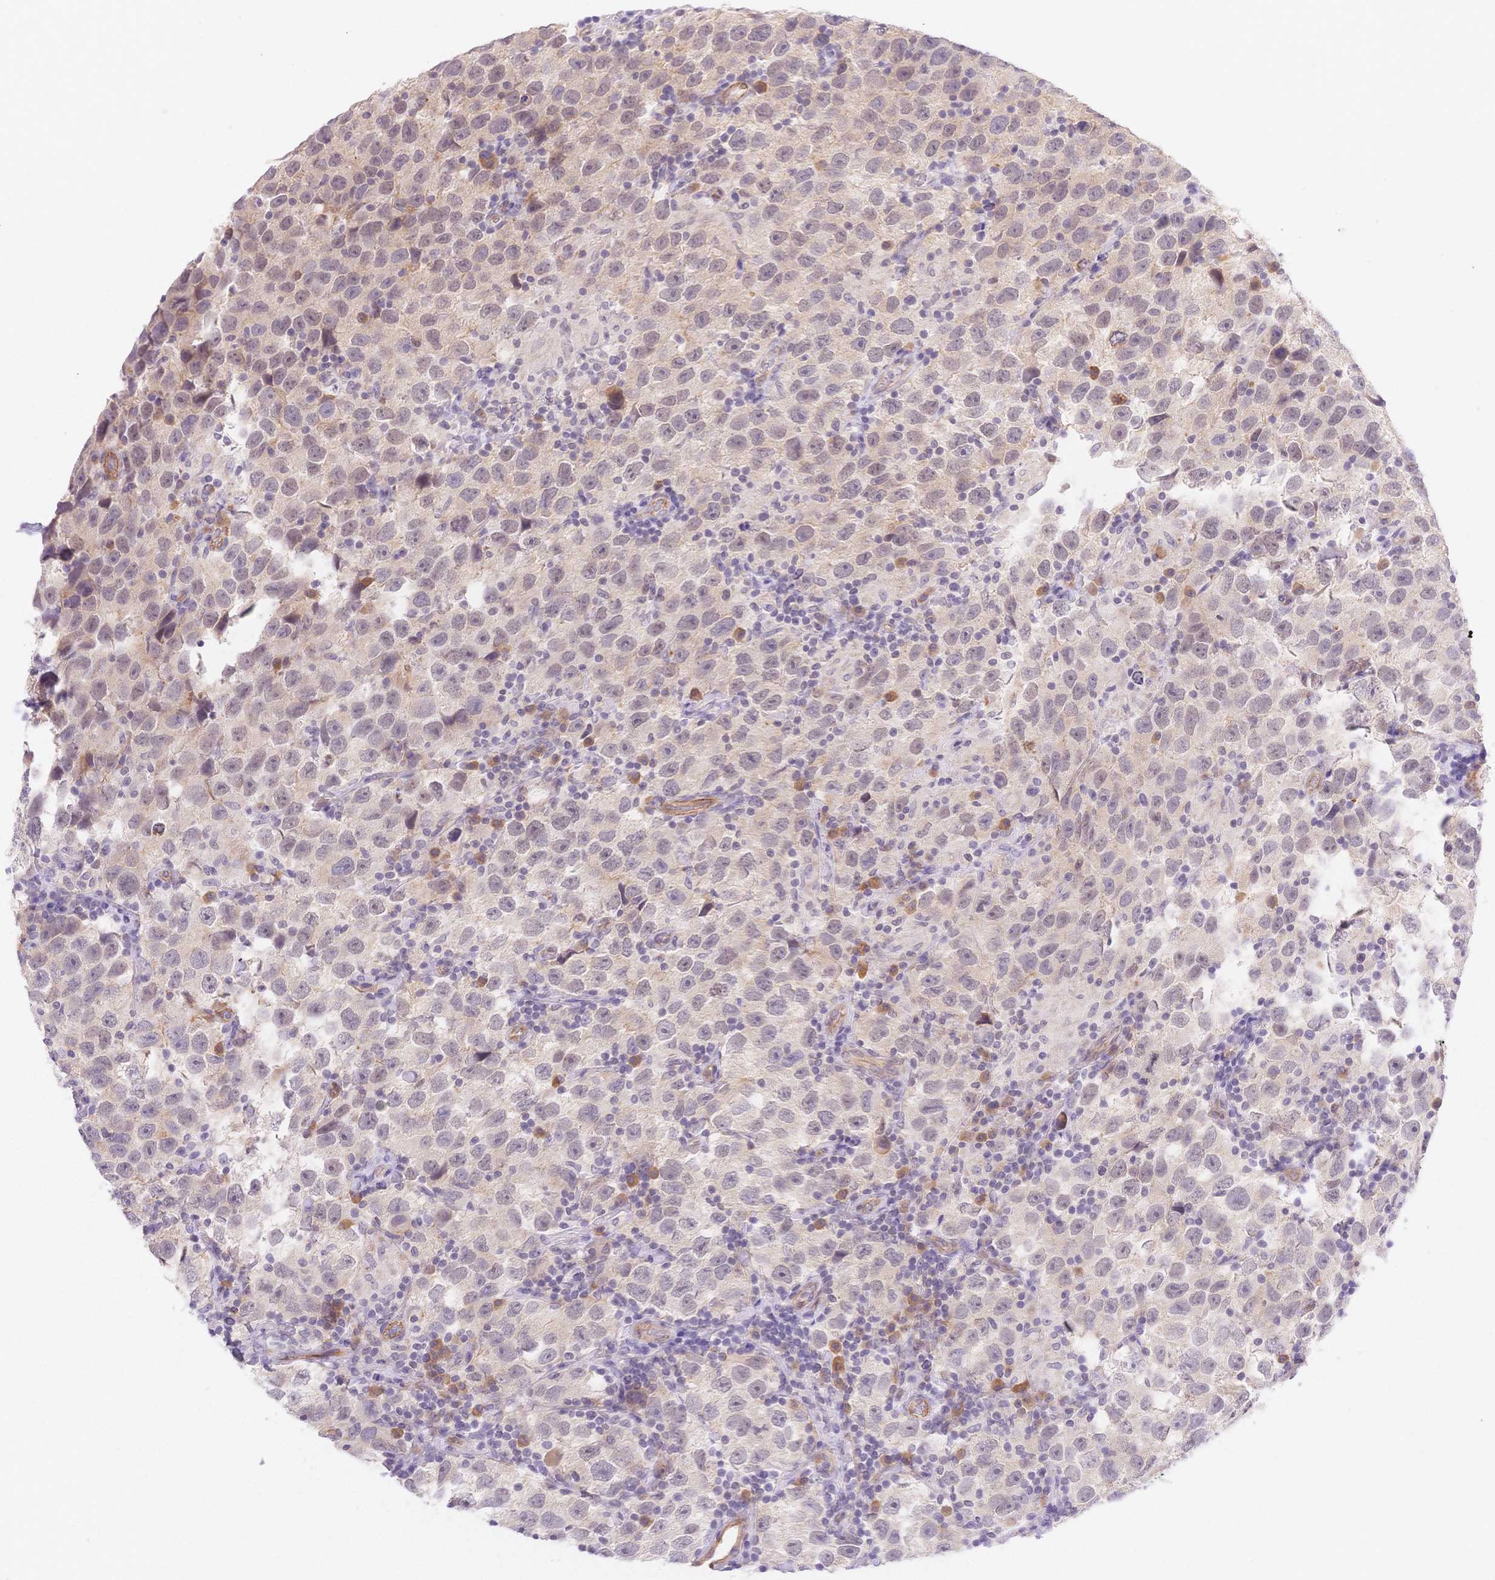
{"staining": {"intensity": "negative", "quantity": "none", "location": "none"}, "tissue": "testis cancer", "cell_type": "Tumor cells", "image_type": "cancer", "snomed": [{"axis": "morphology", "description": "Seminoma, NOS"}, {"axis": "topography", "description": "Testis"}], "caption": "This is a histopathology image of immunohistochemistry staining of testis cancer, which shows no positivity in tumor cells. (DAB (3,3'-diaminobenzidine) immunohistochemistry with hematoxylin counter stain).", "gene": "CSN1S1", "patient": {"sex": "male", "age": 26}}